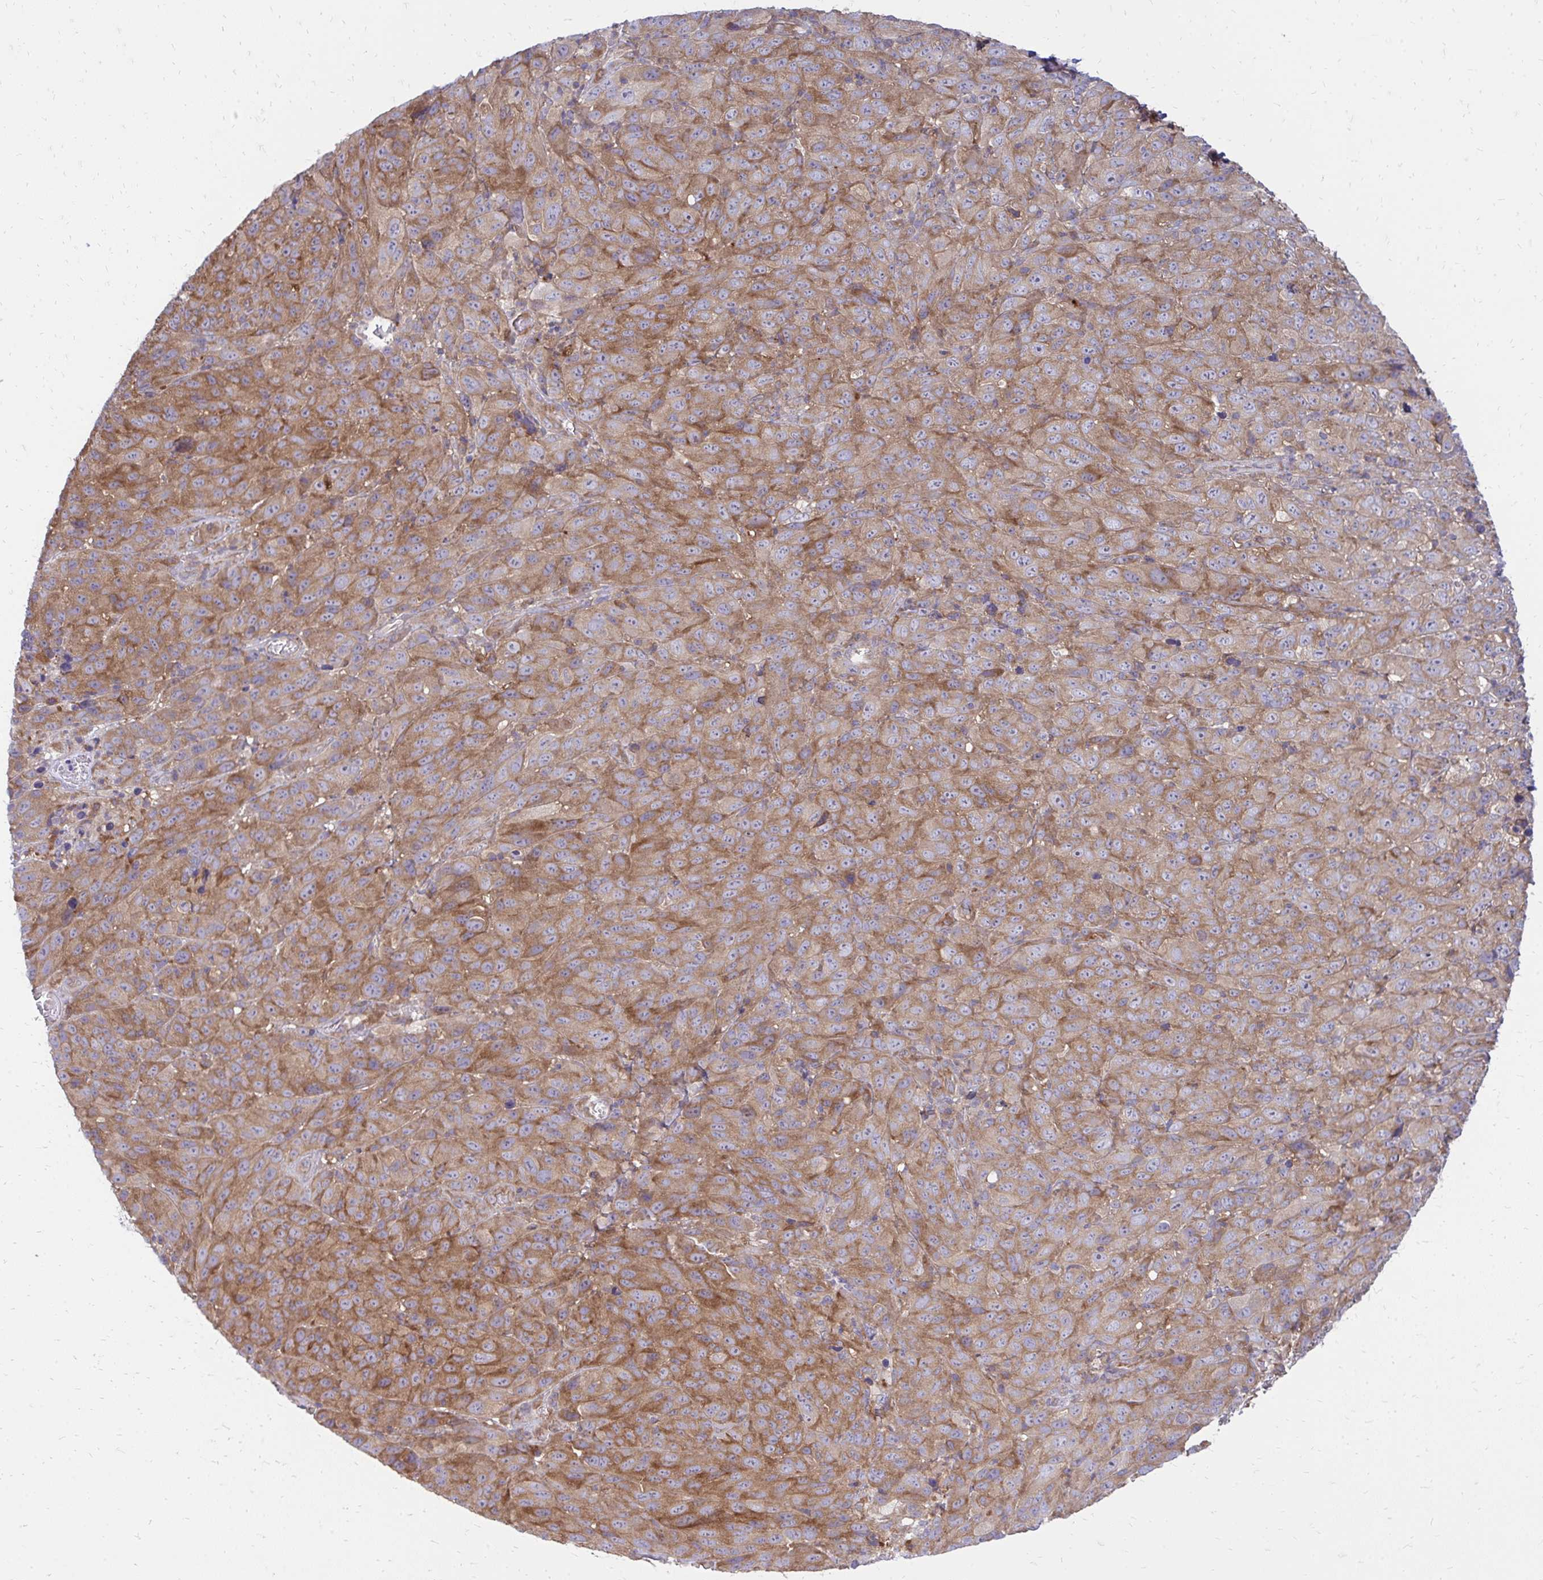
{"staining": {"intensity": "moderate", "quantity": ">75%", "location": "cytoplasmic/membranous"}, "tissue": "melanoma", "cell_type": "Tumor cells", "image_type": "cancer", "snomed": [{"axis": "morphology", "description": "Malignant melanoma, NOS"}, {"axis": "topography", "description": "Skin"}], "caption": "Immunohistochemistry (DAB (3,3'-diaminobenzidine)) staining of malignant melanoma exhibits moderate cytoplasmic/membranous protein expression in approximately >75% of tumor cells. The staining is performed using DAB (3,3'-diaminobenzidine) brown chromogen to label protein expression. The nuclei are counter-stained blue using hematoxylin.", "gene": "ASAP1", "patient": {"sex": "male", "age": 85}}